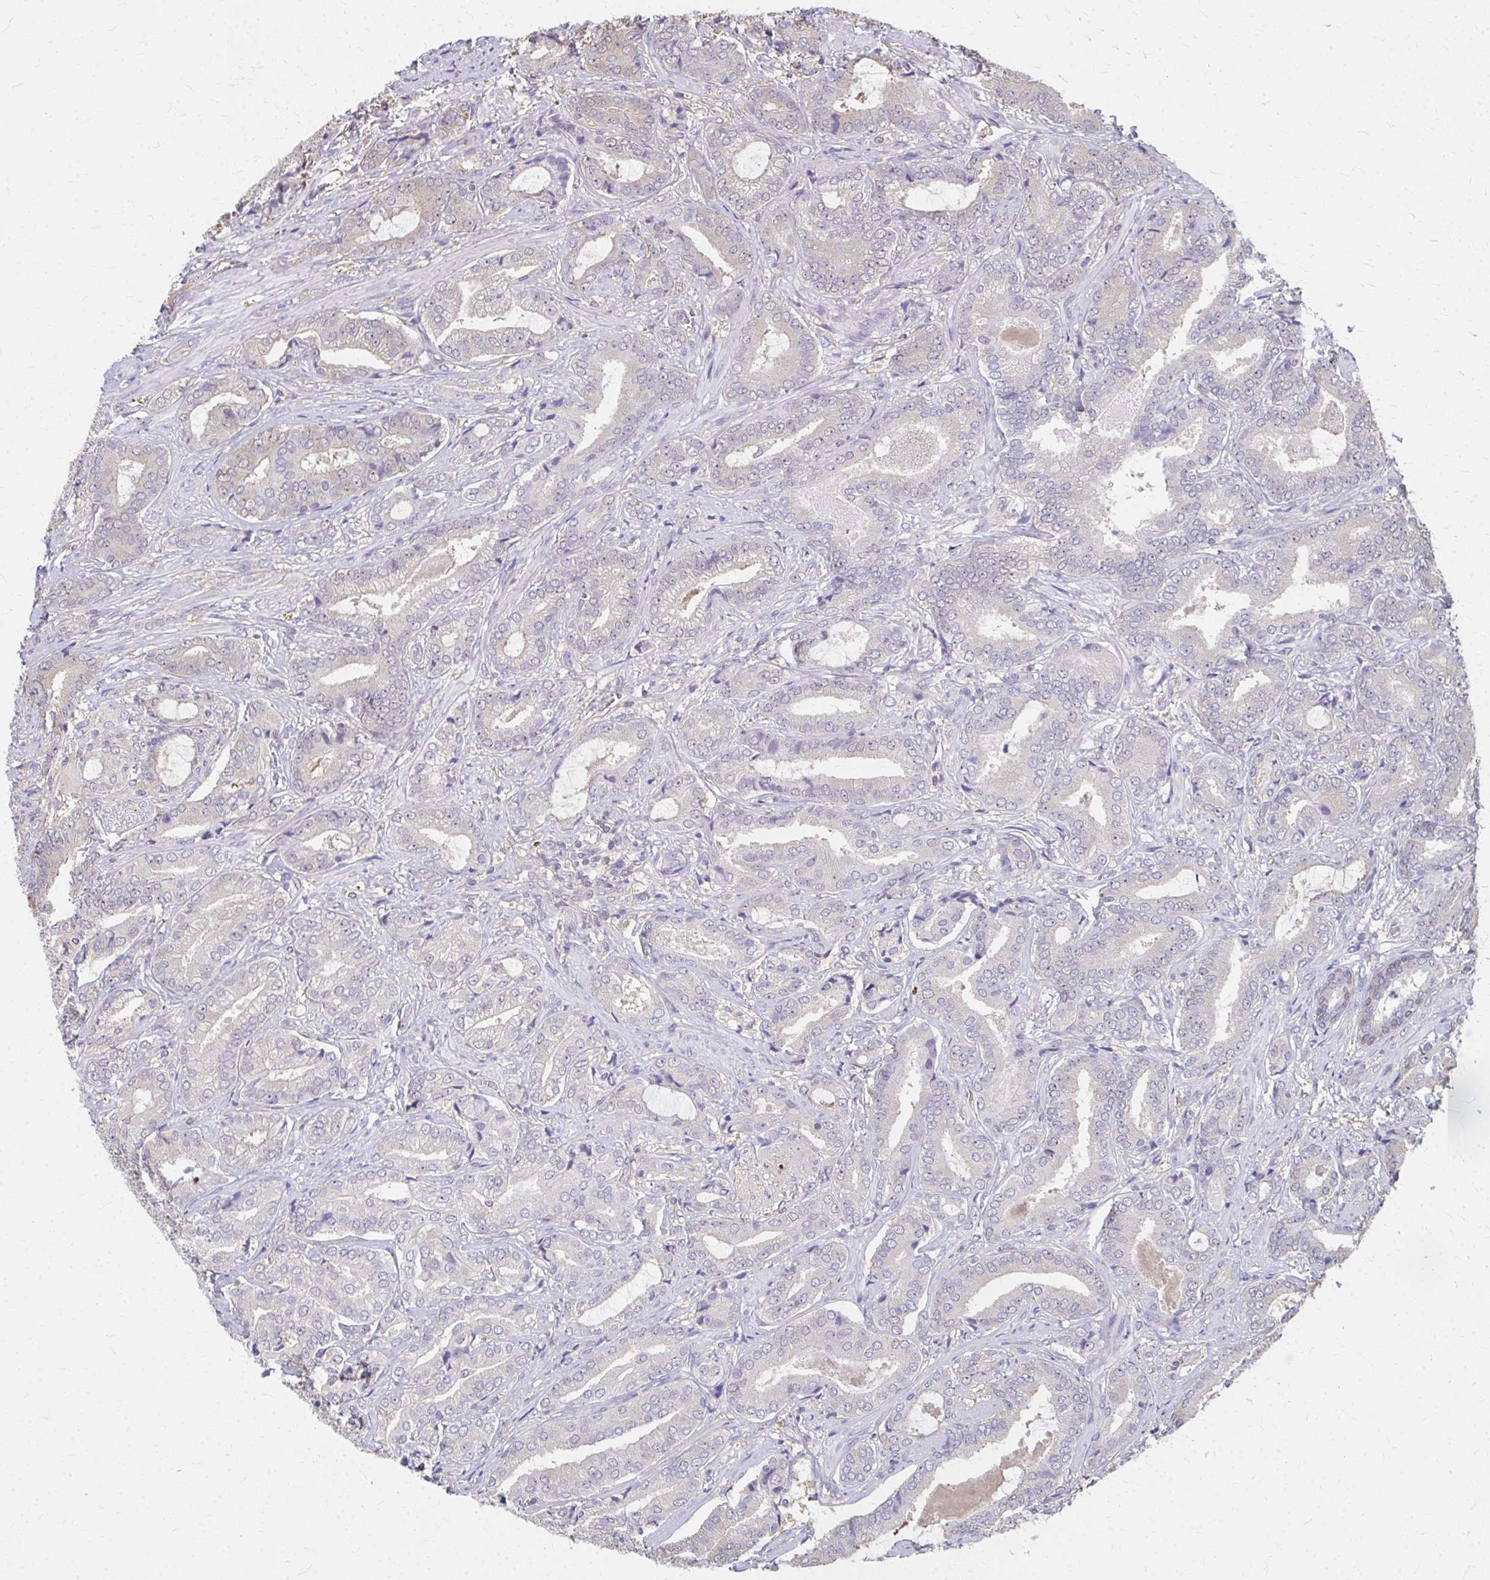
{"staining": {"intensity": "negative", "quantity": "none", "location": "none"}, "tissue": "prostate cancer", "cell_type": "Tumor cells", "image_type": "cancer", "snomed": [{"axis": "morphology", "description": "Adenocarcinoma, High grade"}, {"axis": "topography", "description": "Prostate"}], "caption": "Tumor cells are negative for brown protein staining in prostate high-grade adenocarcinoma. (IHC, brightfield microscopy, high magnification).", "gene": "RABGAP1L", "patient": {"sex": "male", "age": 62}}